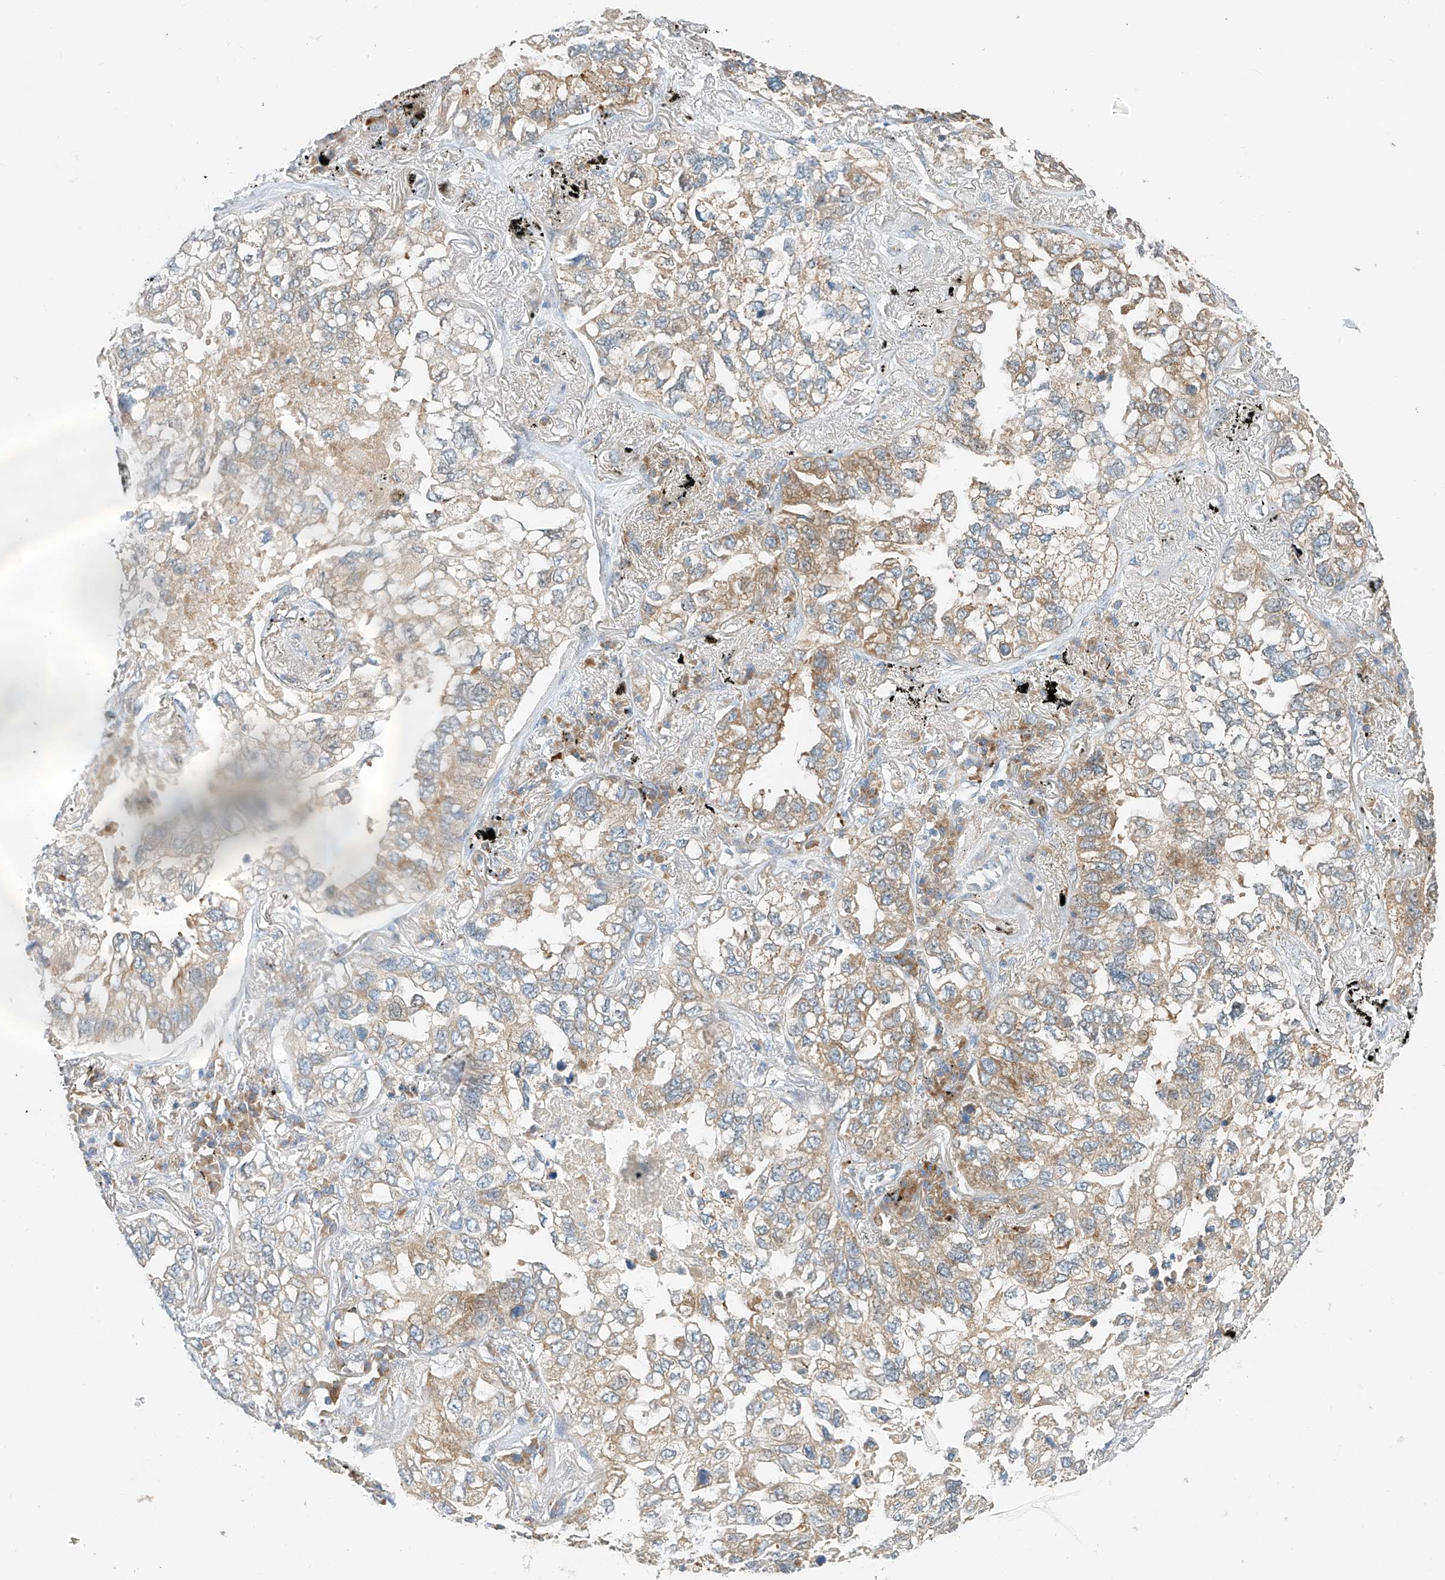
{"staining": {"intensity": "moderate", "quantity": "25%-75%", "location": "cytoplasmic/membranous"}, "tissue": "lung cancer", "cell_type": "Tumor cells", "image_type": "cancer", "snomed": [{"axis": "morphology", "description": "Adenocarcinoma, NOS"}, {"axis": "topography", "description": "Lung"}], "caption": "A photomicrograph showing moderate cytoplasmic/membranous staining in approximately 25%-75% of tumor cells in lung cancer (adenocarcinoma), as visualized by brown immunohistochemical staining.", "gene": "PPA2", "patient": {"sex": "male", "age": 65}}